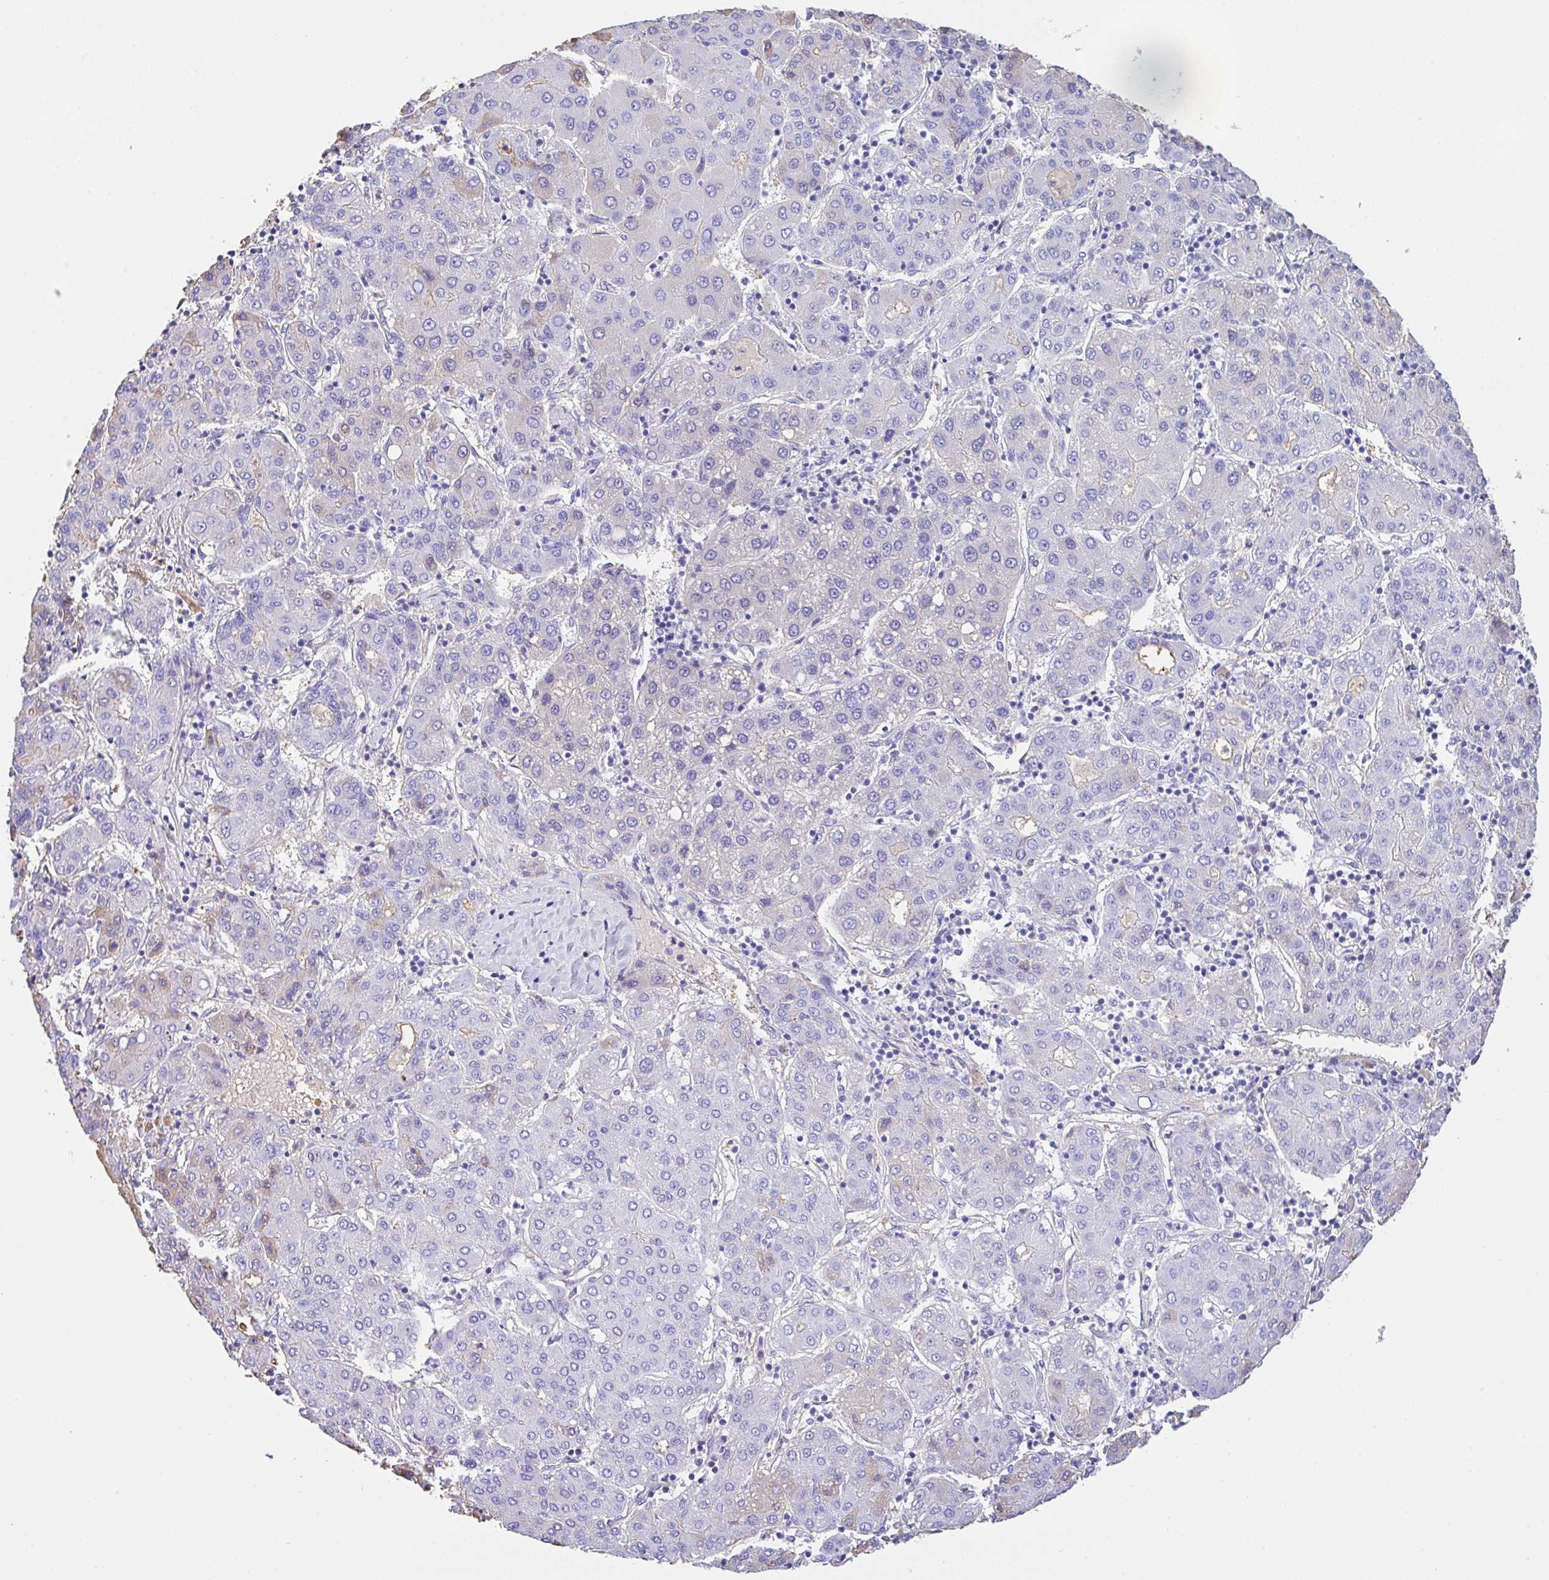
{"staining": {"intensity": "negative", "quantity": "none", "location": "none"}, "tissue": "liver cancer", "cell_type": "Tumor cells", "image_type": "cancer", "snomed": [{"axis": "morphology", "description": "Carcinoma, Hepatocellular, NOS"}, {"axis": "topography", "description": "Liver"}], "caption": "Liver hepatocellular carcinoma stained for a protein using immunohistochemistry (IHC) displays no staining tumor cells.", "gene": "HOXC12", "patient": {"sex": "male", "age": 65}}